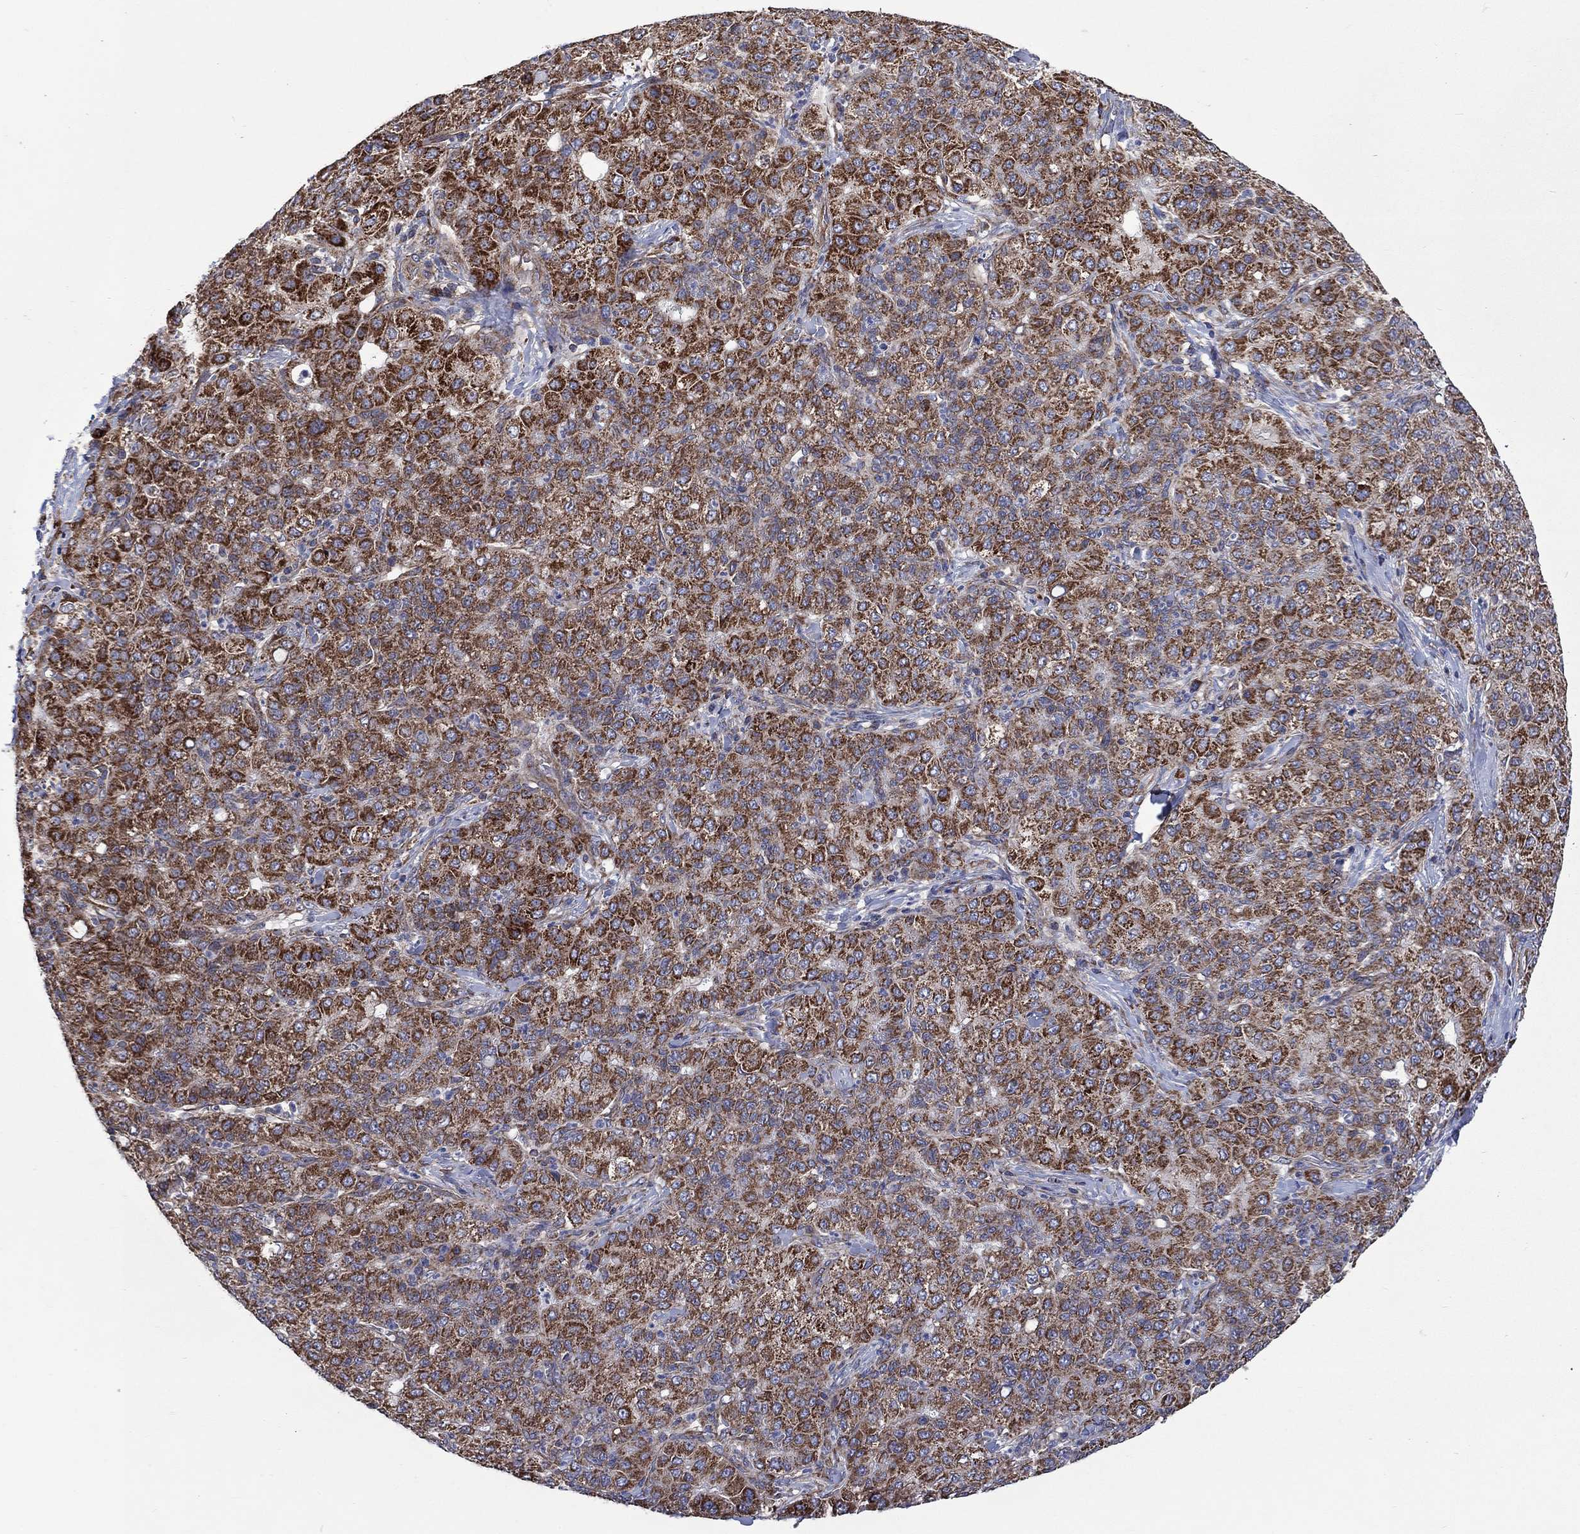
{"staining": {"intensity": "strong", "quantity": "25%-75%", "location": "cytoplasmic/membranous"}, "tissue": "liver cancer", "cell_type": "Tumor cells", "image_type": "cancer", "snomed": [{"axis": "morphology", "description": "Carcinoma, Hepatocellular, NOS"}, {"axis": "topography", "description": "Liver"}], "caption": "Human liver cancer stained with a protein marker exhibits strong staining in tumor cells.", "gene": "RPLP0", "patient": {"sex": "male", "age": 65}}